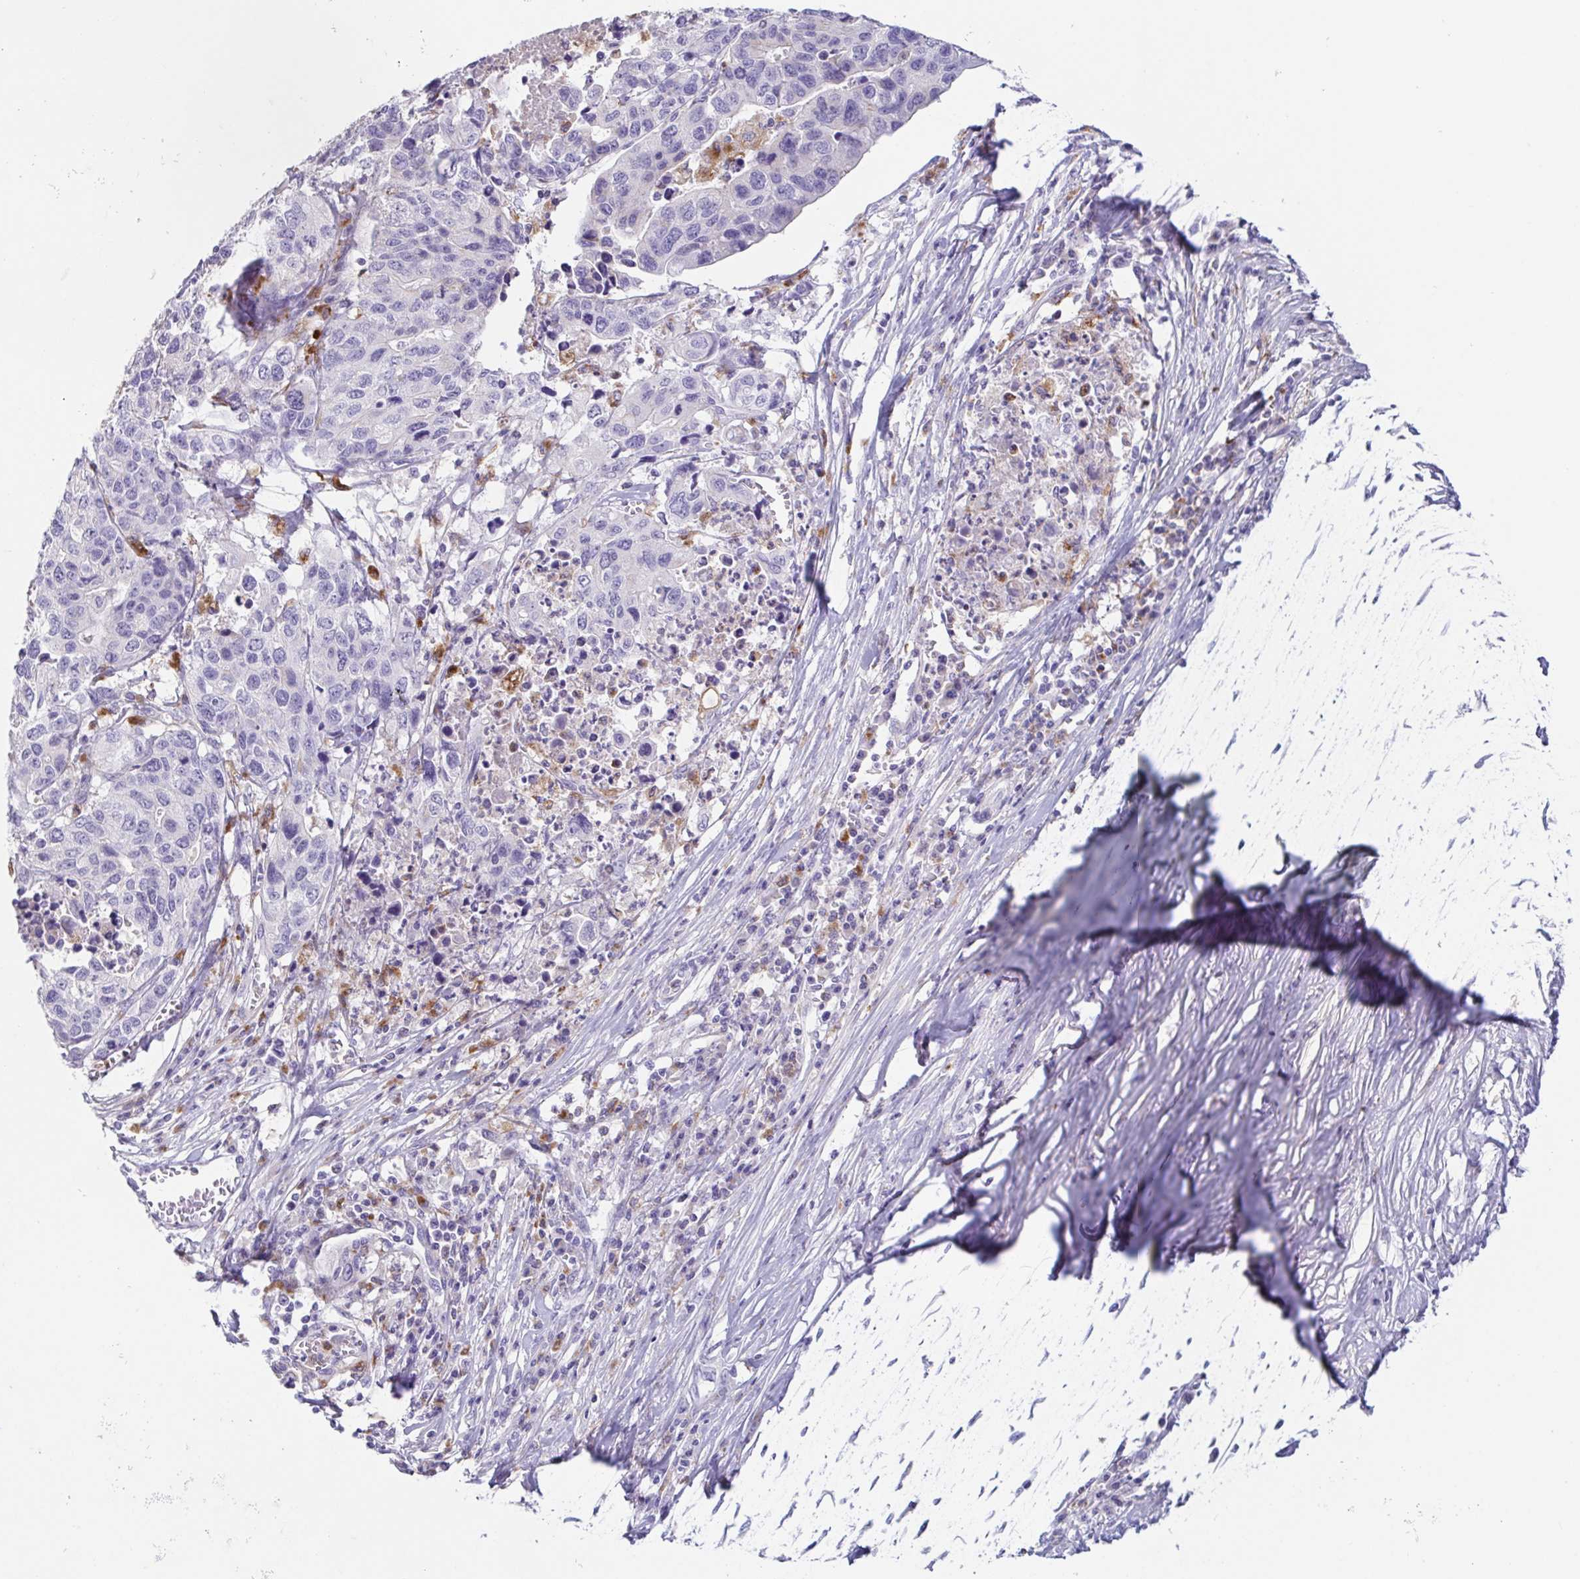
{"staining": {"intensity": "negative", "quantity": "none", "location": "none"}, "tissue": "stomach cancer", "cell_type": "Tumor cells", "image_type": "cancer", "snomed": [{"axis": "morphology", "description": "Adenocarcinoma, NOS"}, {"axis": "topography", "description": "Stomach, upper"}], "caption": "An IHC histopathology image of stomach adenocarcinoma is shown. There is no staining in tumor cells of stomach adenocarcinoma. The staining is performed using DAB brown chromogen with nuclei counter-stained in using hematoxylin.", "gene": "ATP6V1G2", "patient": {"sex": "female", "age": 67}}